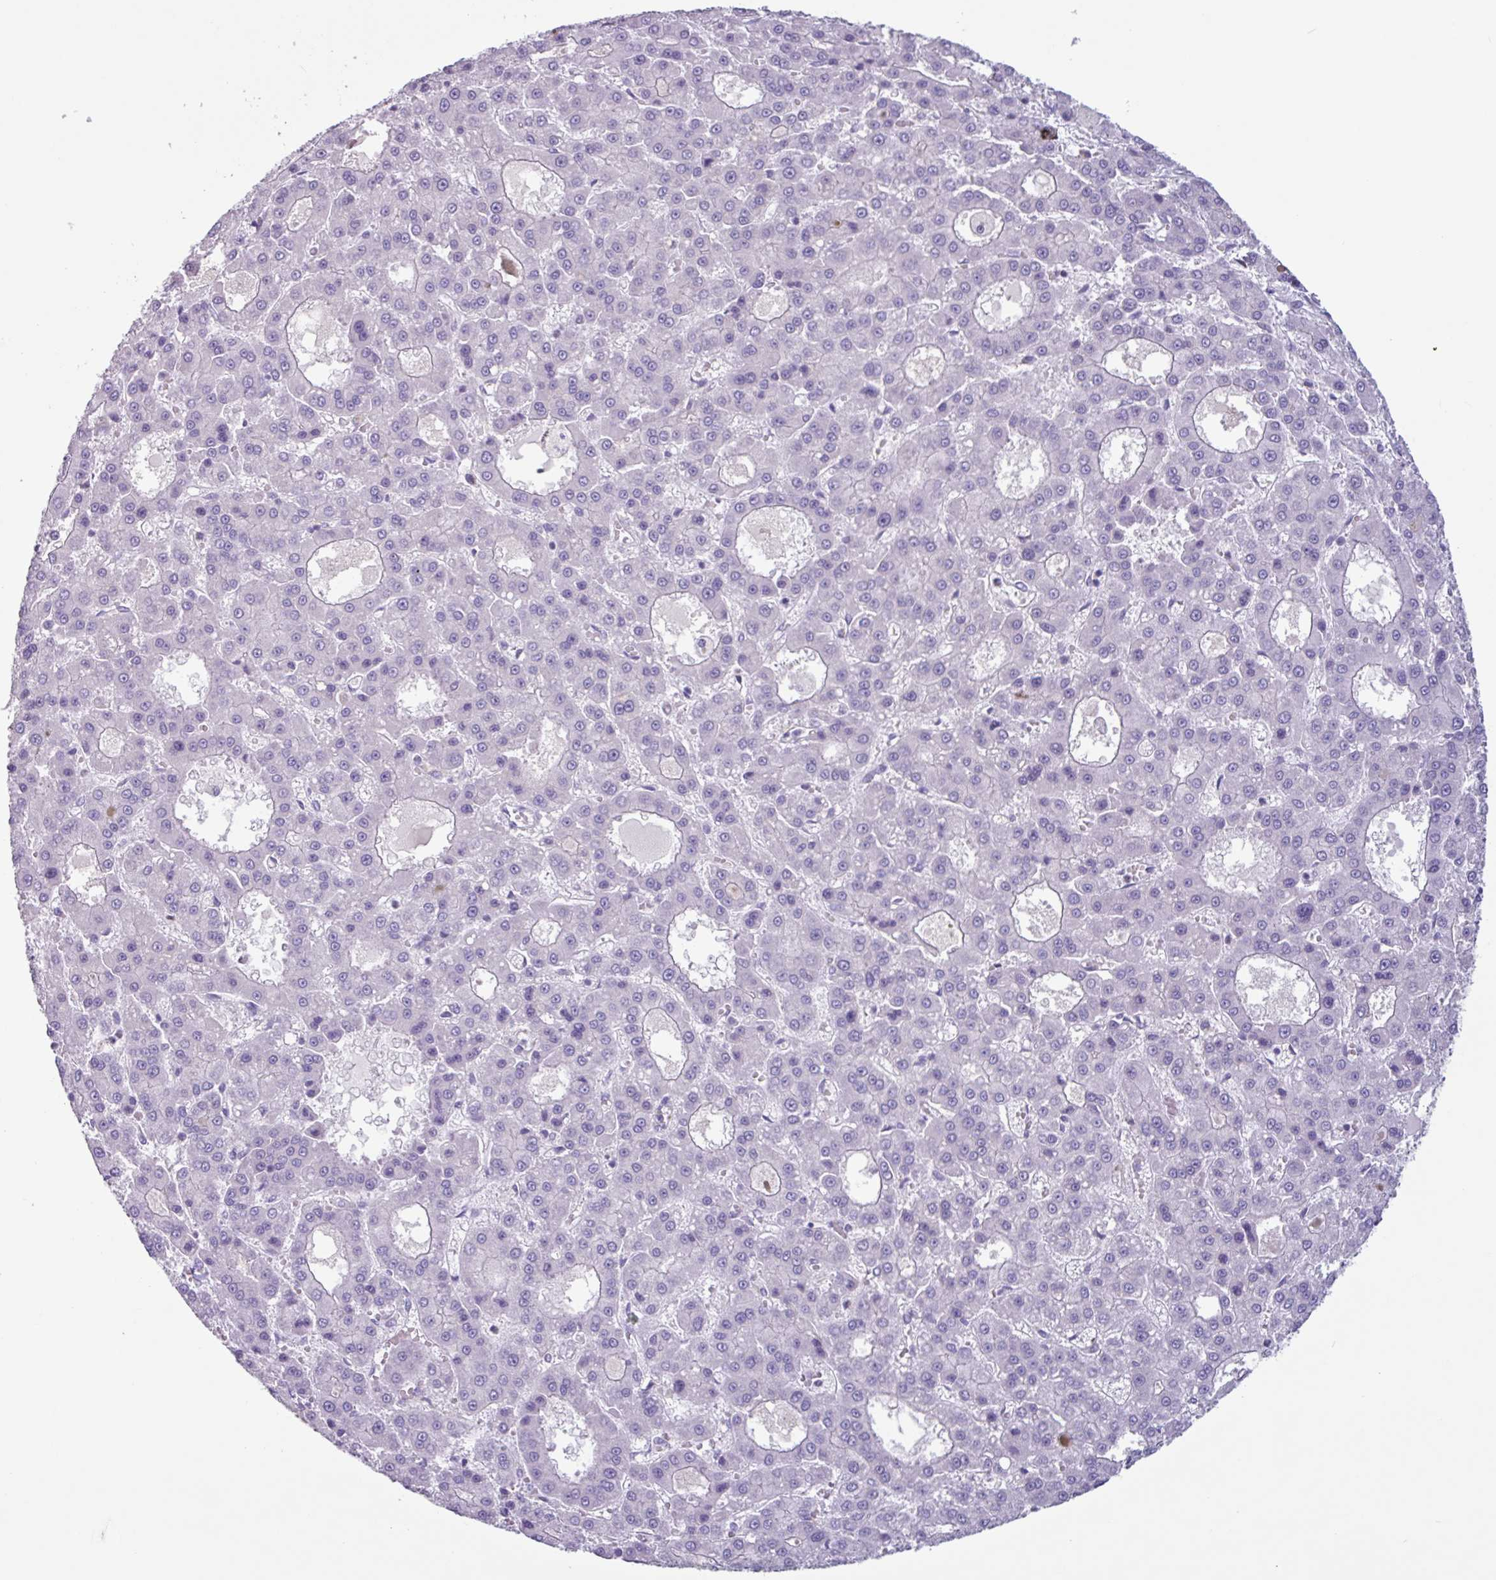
{"staining": {"intensity": "negative", "quantity": "none", "location": "none"}, "tissue": "liver cancer", "cell_type": "Tumor cells", "image_type": "cancer", "snomed": [{"axis": "morphology", "description": "Carcinoma, Hepatocellular, NOS"}, {"axis": "topography", "description": "Liver"}], "caption": "Protein analysis of liver cancer (hepatocellular carcinoma) reveals no significant expression in tumor cells.", "gene": "ADGRE1", "patient": {"sex": "male", "age": 70}}